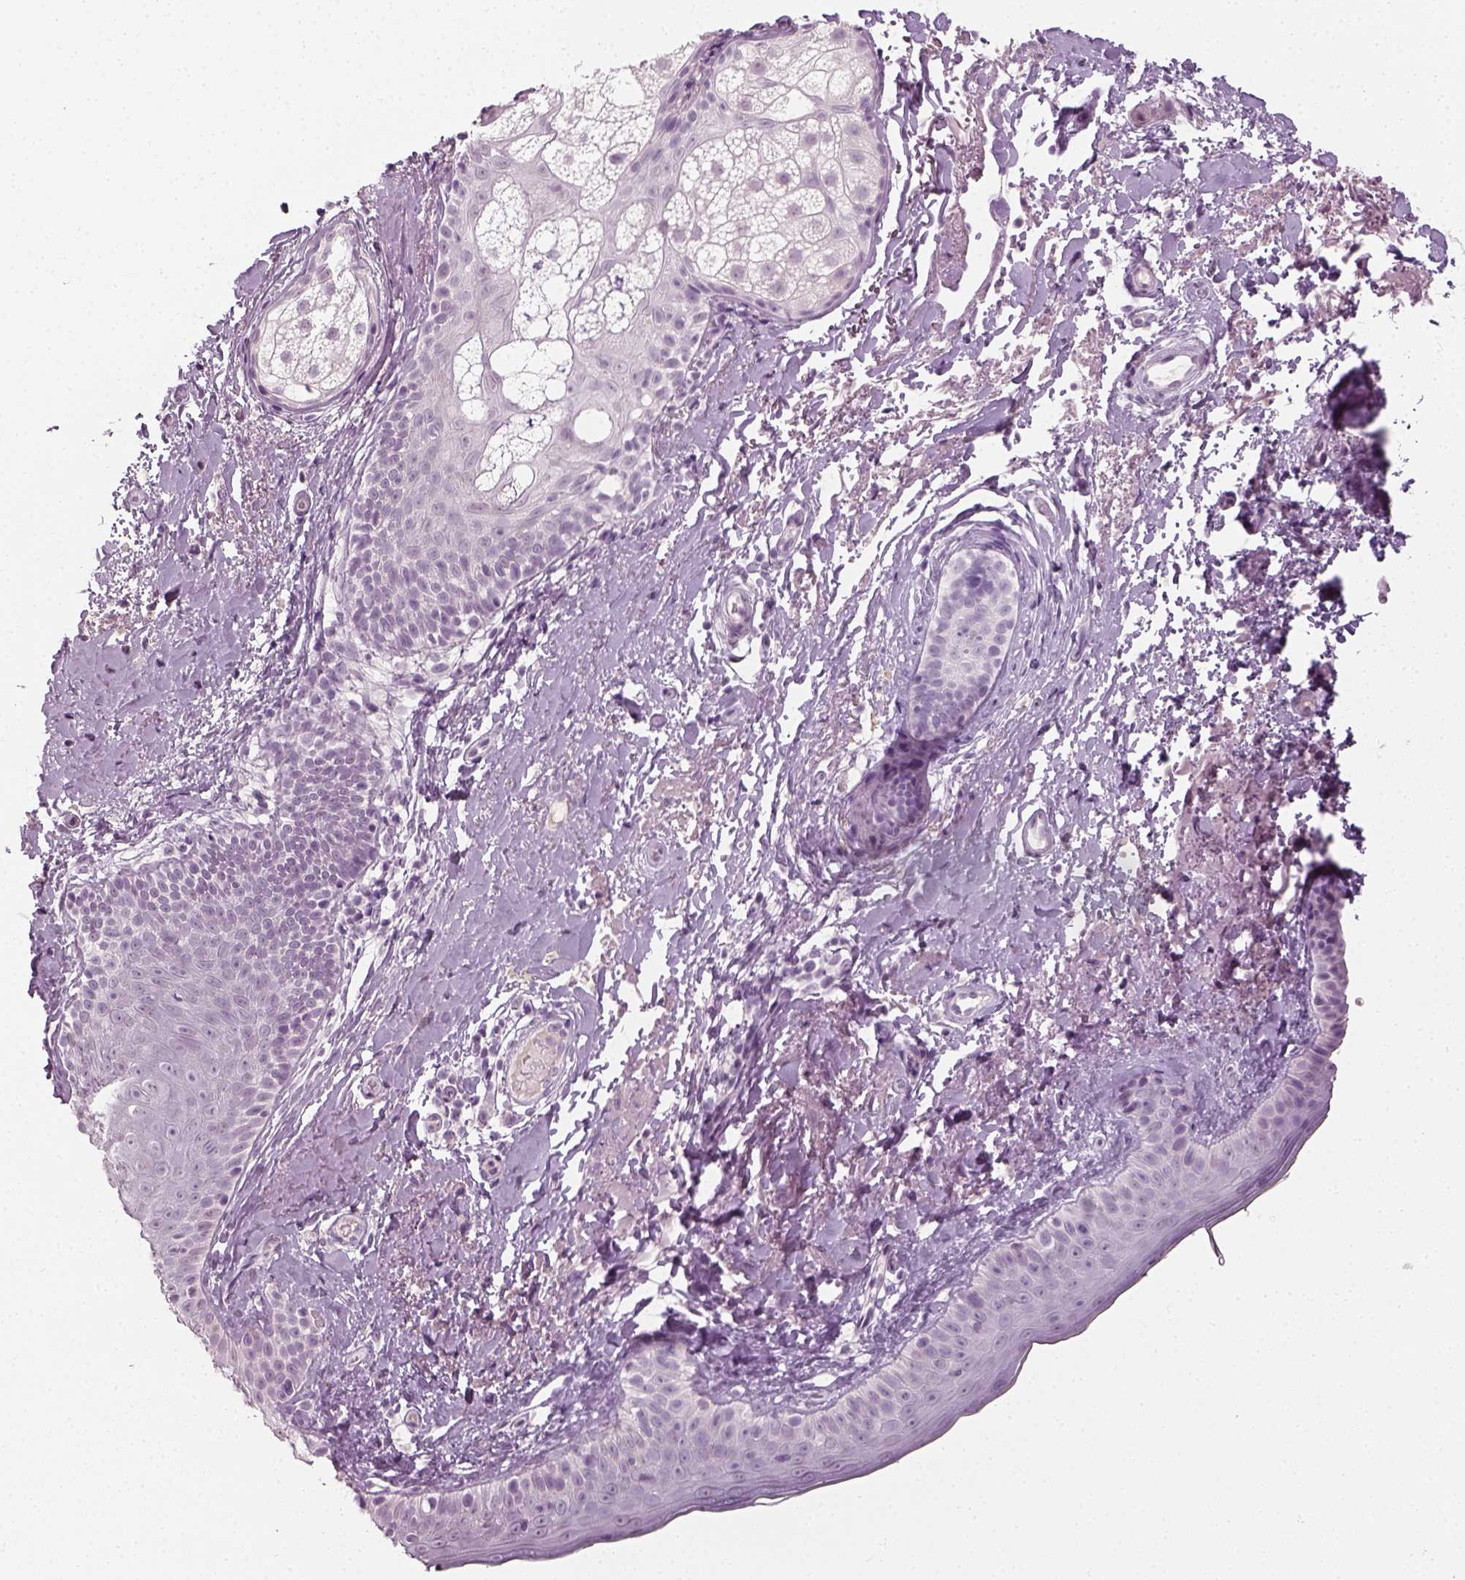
{"staining": {"intensity": "negative", "quantity": "none", "location": "none"}, "tissue": "skin", "cell_type": "Fibroblasts", "image_type": "normal", "snomed": [{"axis": "morphology", "description": "Normal tissue, NOS"}, {"axis": "topography", "description": "Skin"}], "caption": "A high-resolution histopathology image shows immunohistochemistry staining of benign skin, which exhibits no significant staining in fibroblasts.", "gene": "TH", "patient": {"sex": "male", "age": 73}}